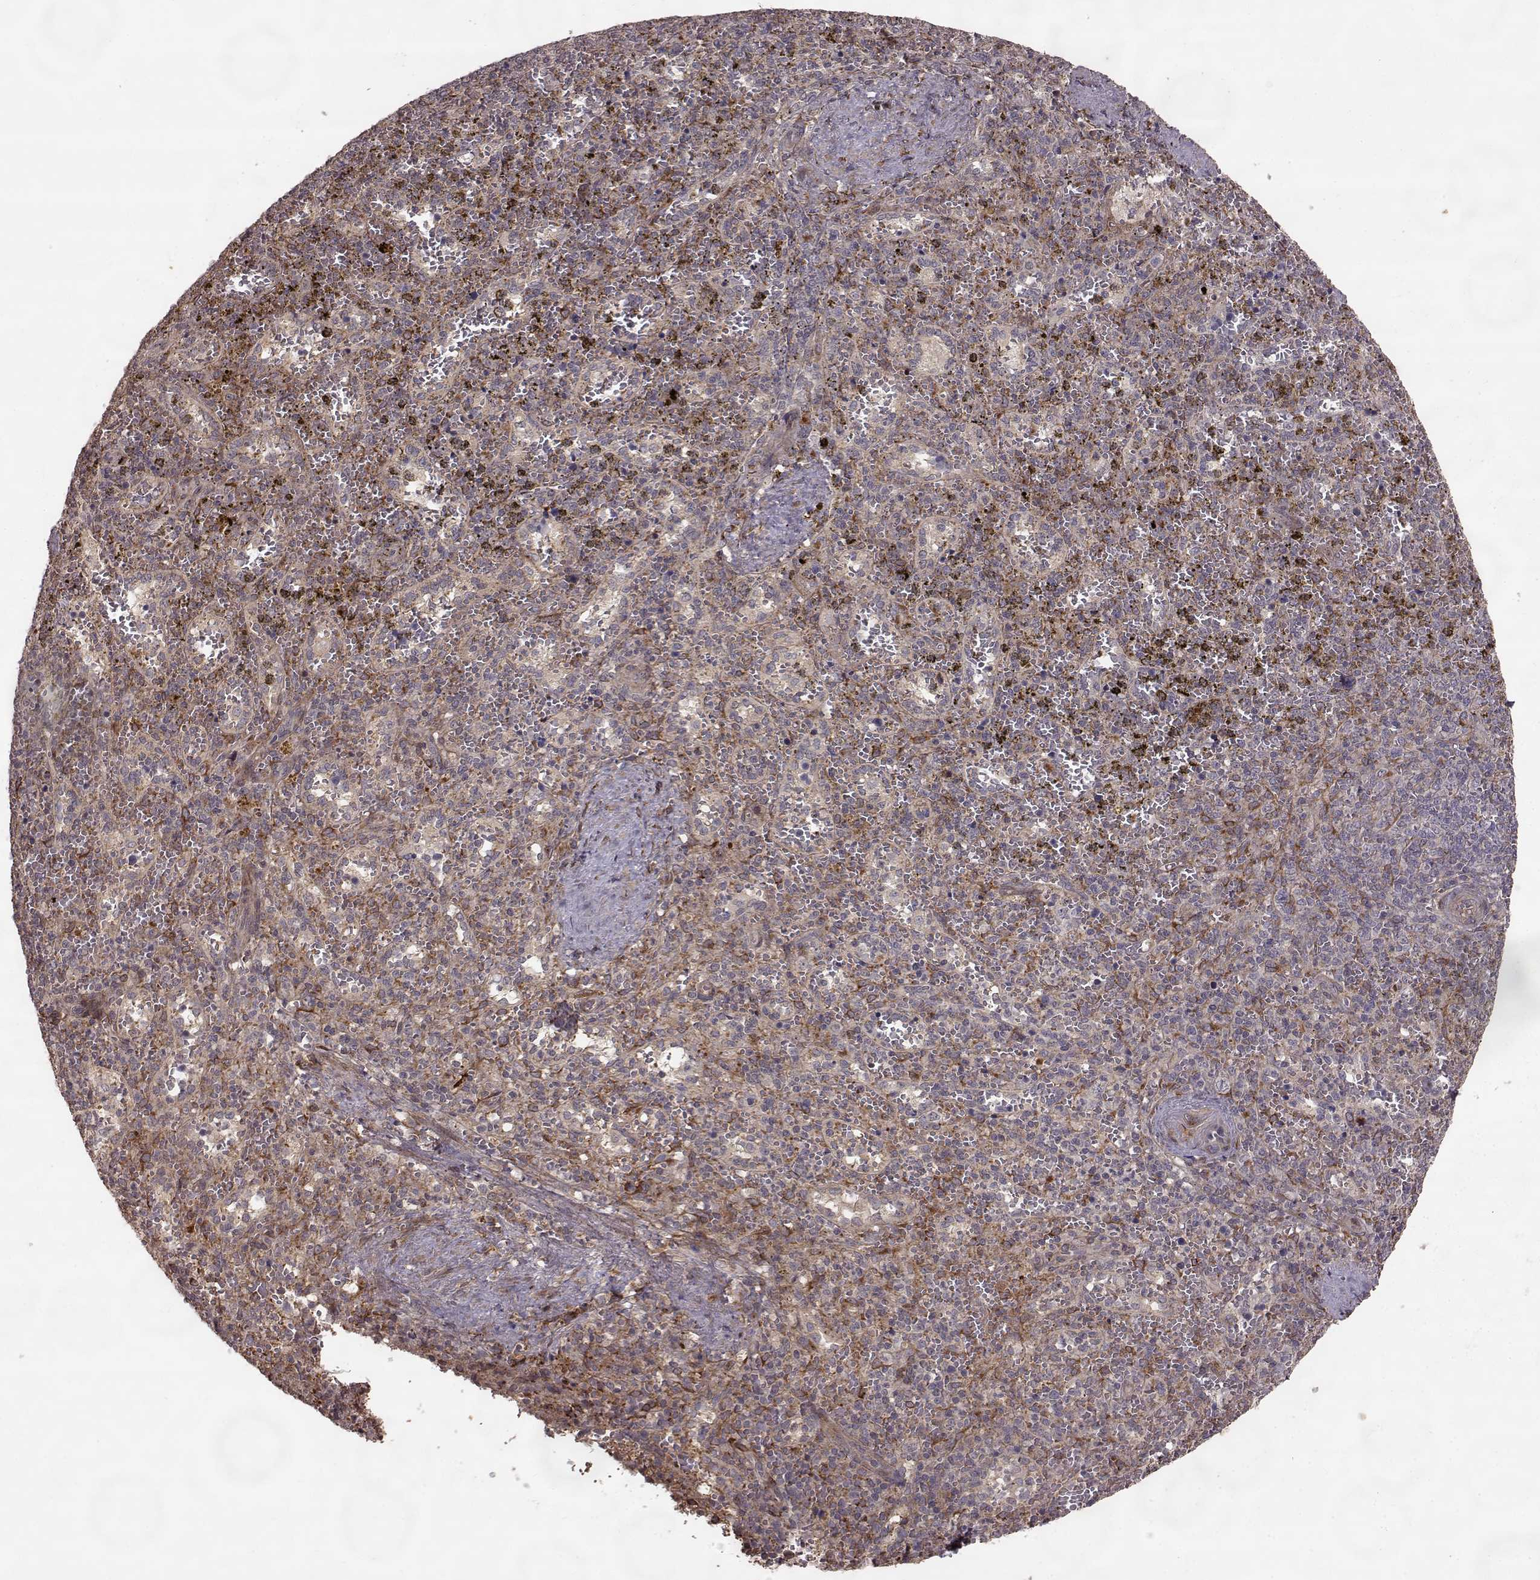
{"staining": {"intensity": "moderate", "quantity": "<25%", "location": "cytoplasmic/membranous"}, "tissue": "spleen", "cell_type": "Cells in red pulp", "image_type": "normal", "snomed": [{"axis": "morphology", "description": "Normal tissue, NOS"}, {"axis": "topography", "description": "Spleen"}], "caption": "Protein staining of benign spleen shows moderate cytoplasmic/membranous positivity in about <25% of cells in red pulp.", "gene": "FSTL1", "patient": {"sex": "female", "age": 50}}